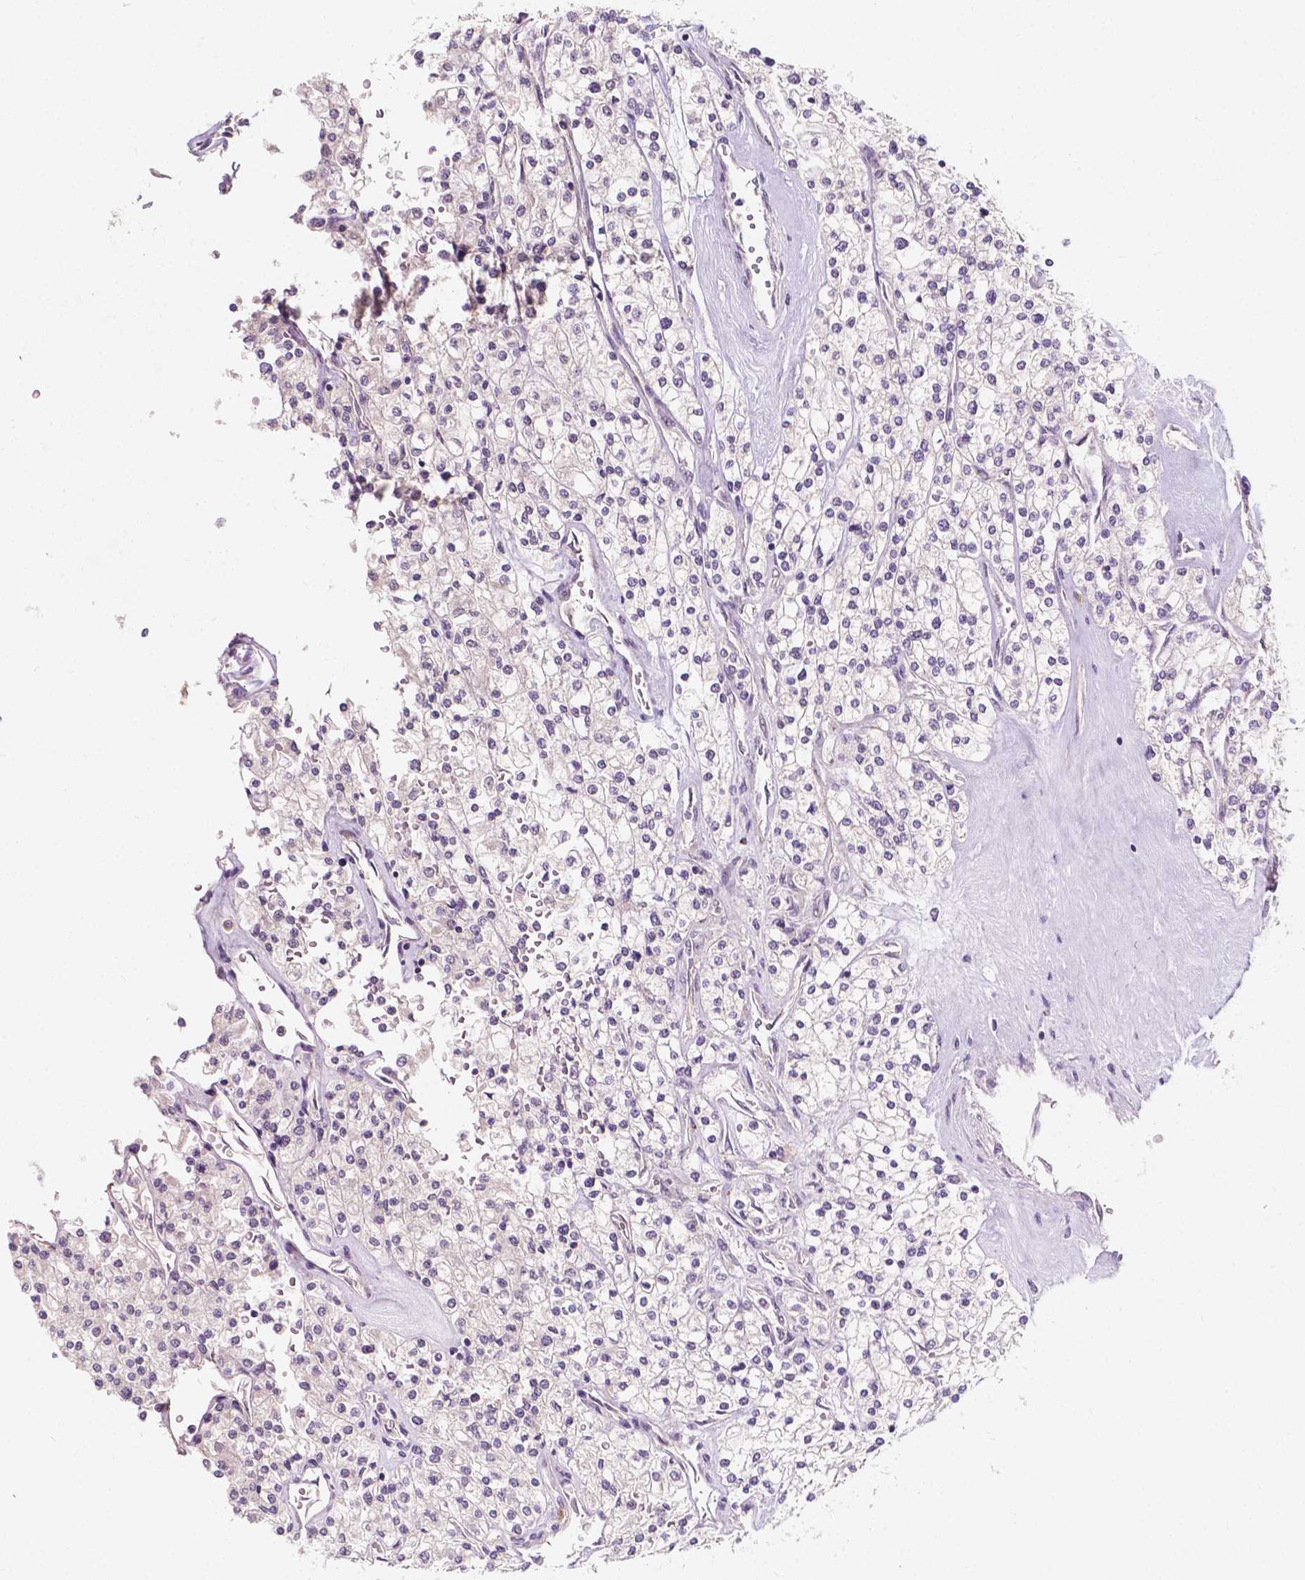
{"staining": {"intensity": "negative", "quantity": "none", "location": "none"}, "tissue": "renal cancer", "cell_type": "Tumor cells", "image_type": "cancer", "snomed": [{"axis": "morphology", "description": "Adenocarcinoma, NOS"}, {"axis": "topography", "description": "Kidney"}], "caption": "Immunohistochemistry micrograph of neoplastic tissue: human renal adenocarcinoma stained with DAB demonstrates no significant protein expression in tumor cells.", "gene": "SIRT2", "patient": {"sex": "male", "age": 80}}